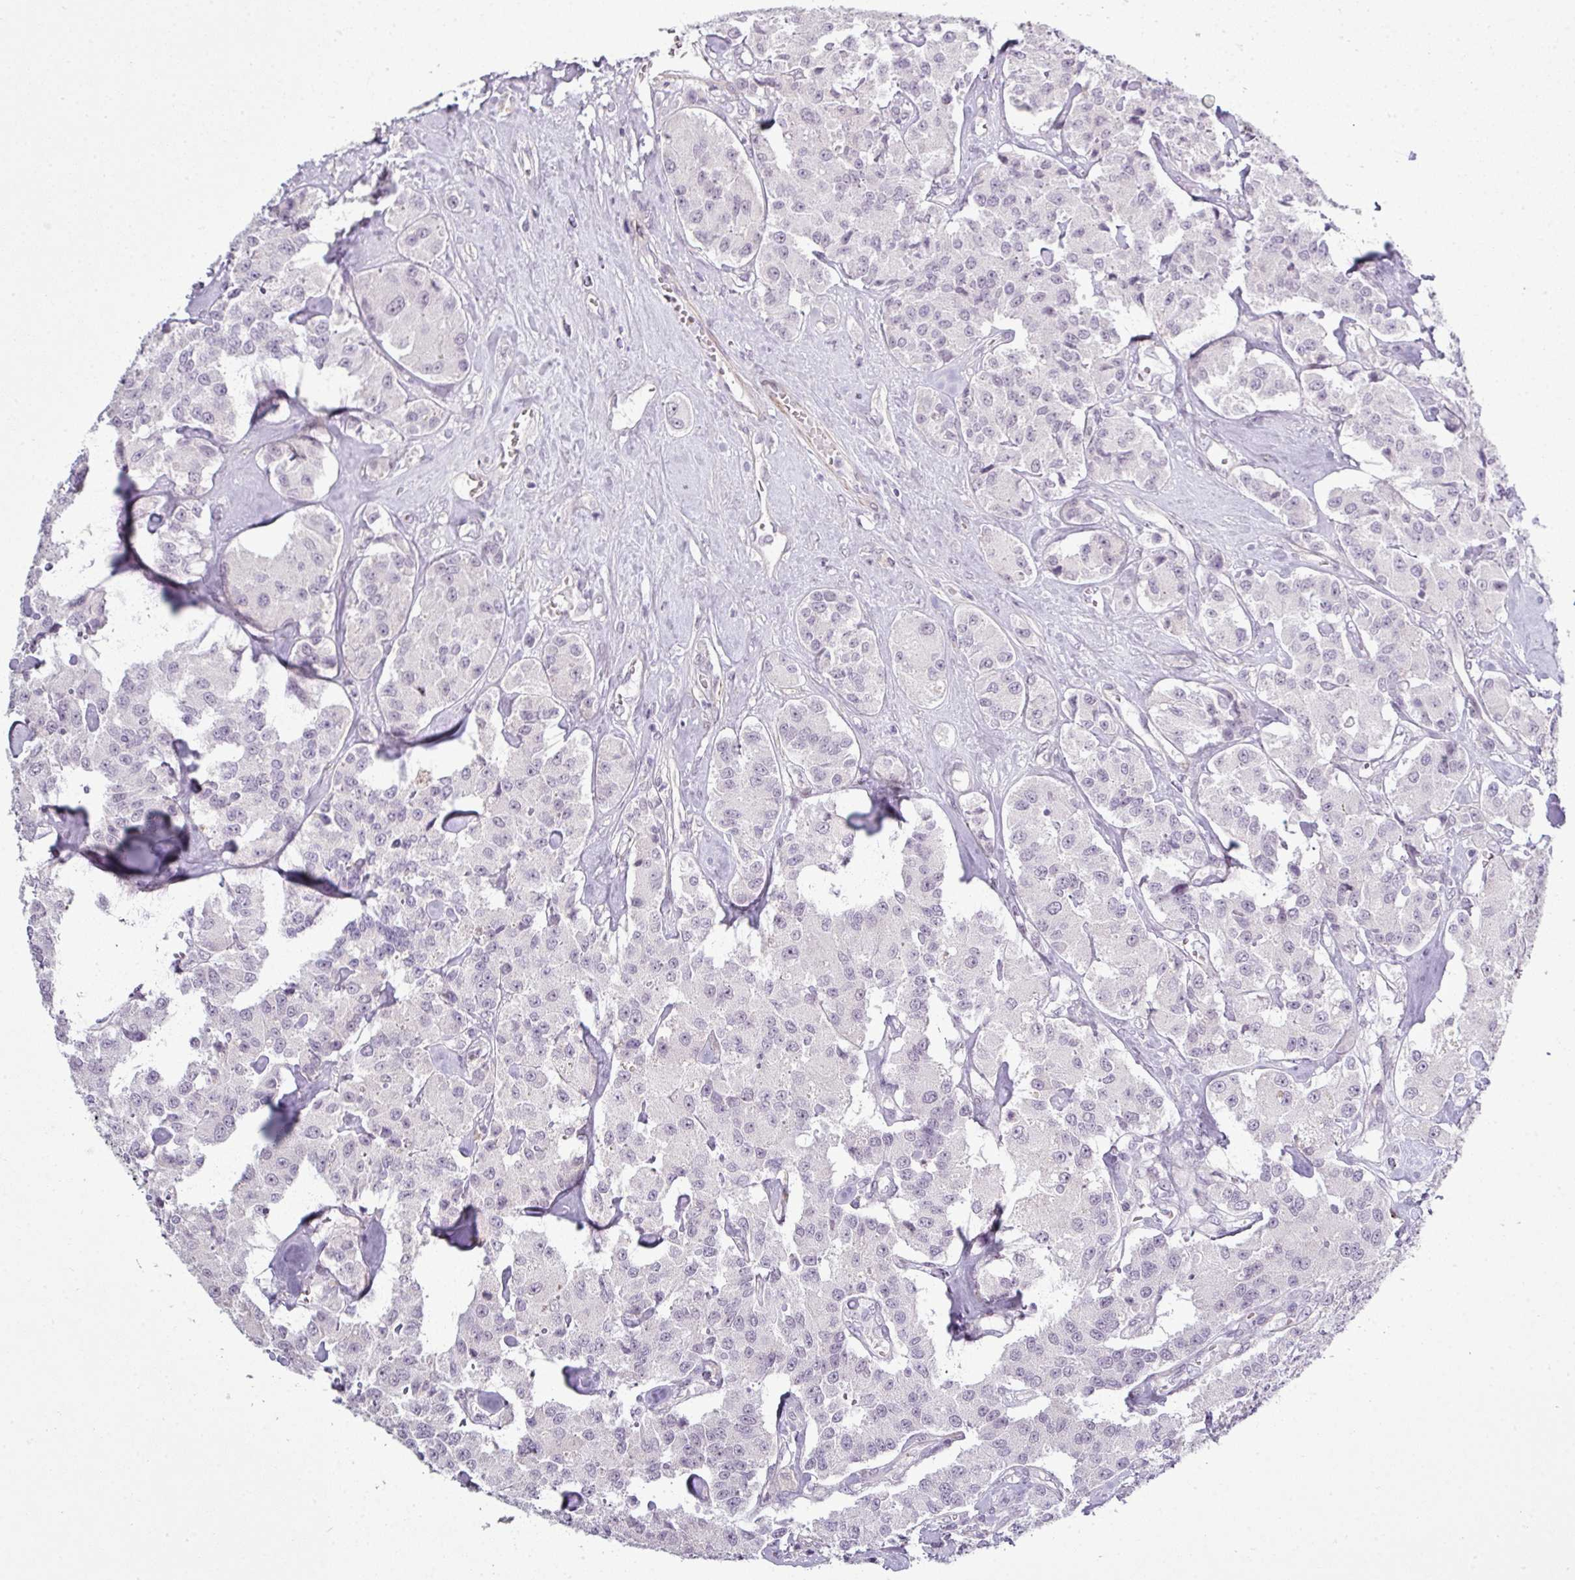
{"staining": {"intensity": "negative", "quantity": "none", "location": "none"}, "tissue": "carcinoid", "cell_type": "Tumor cells", "image_type": "cancer", "snomed": [{"axis": "morphology", "description": "Carcinoid, malignant, NOS"}, {"axis": "topography", "description": "Pancreas"}], "caption": "This is a photomicrograph of immunohistochemistry (IHC) staining of carcinoid, which shows no positivity in tumor cells.", "gene": "ZNF688", "patient": {"sex": "male", "age": 41}}